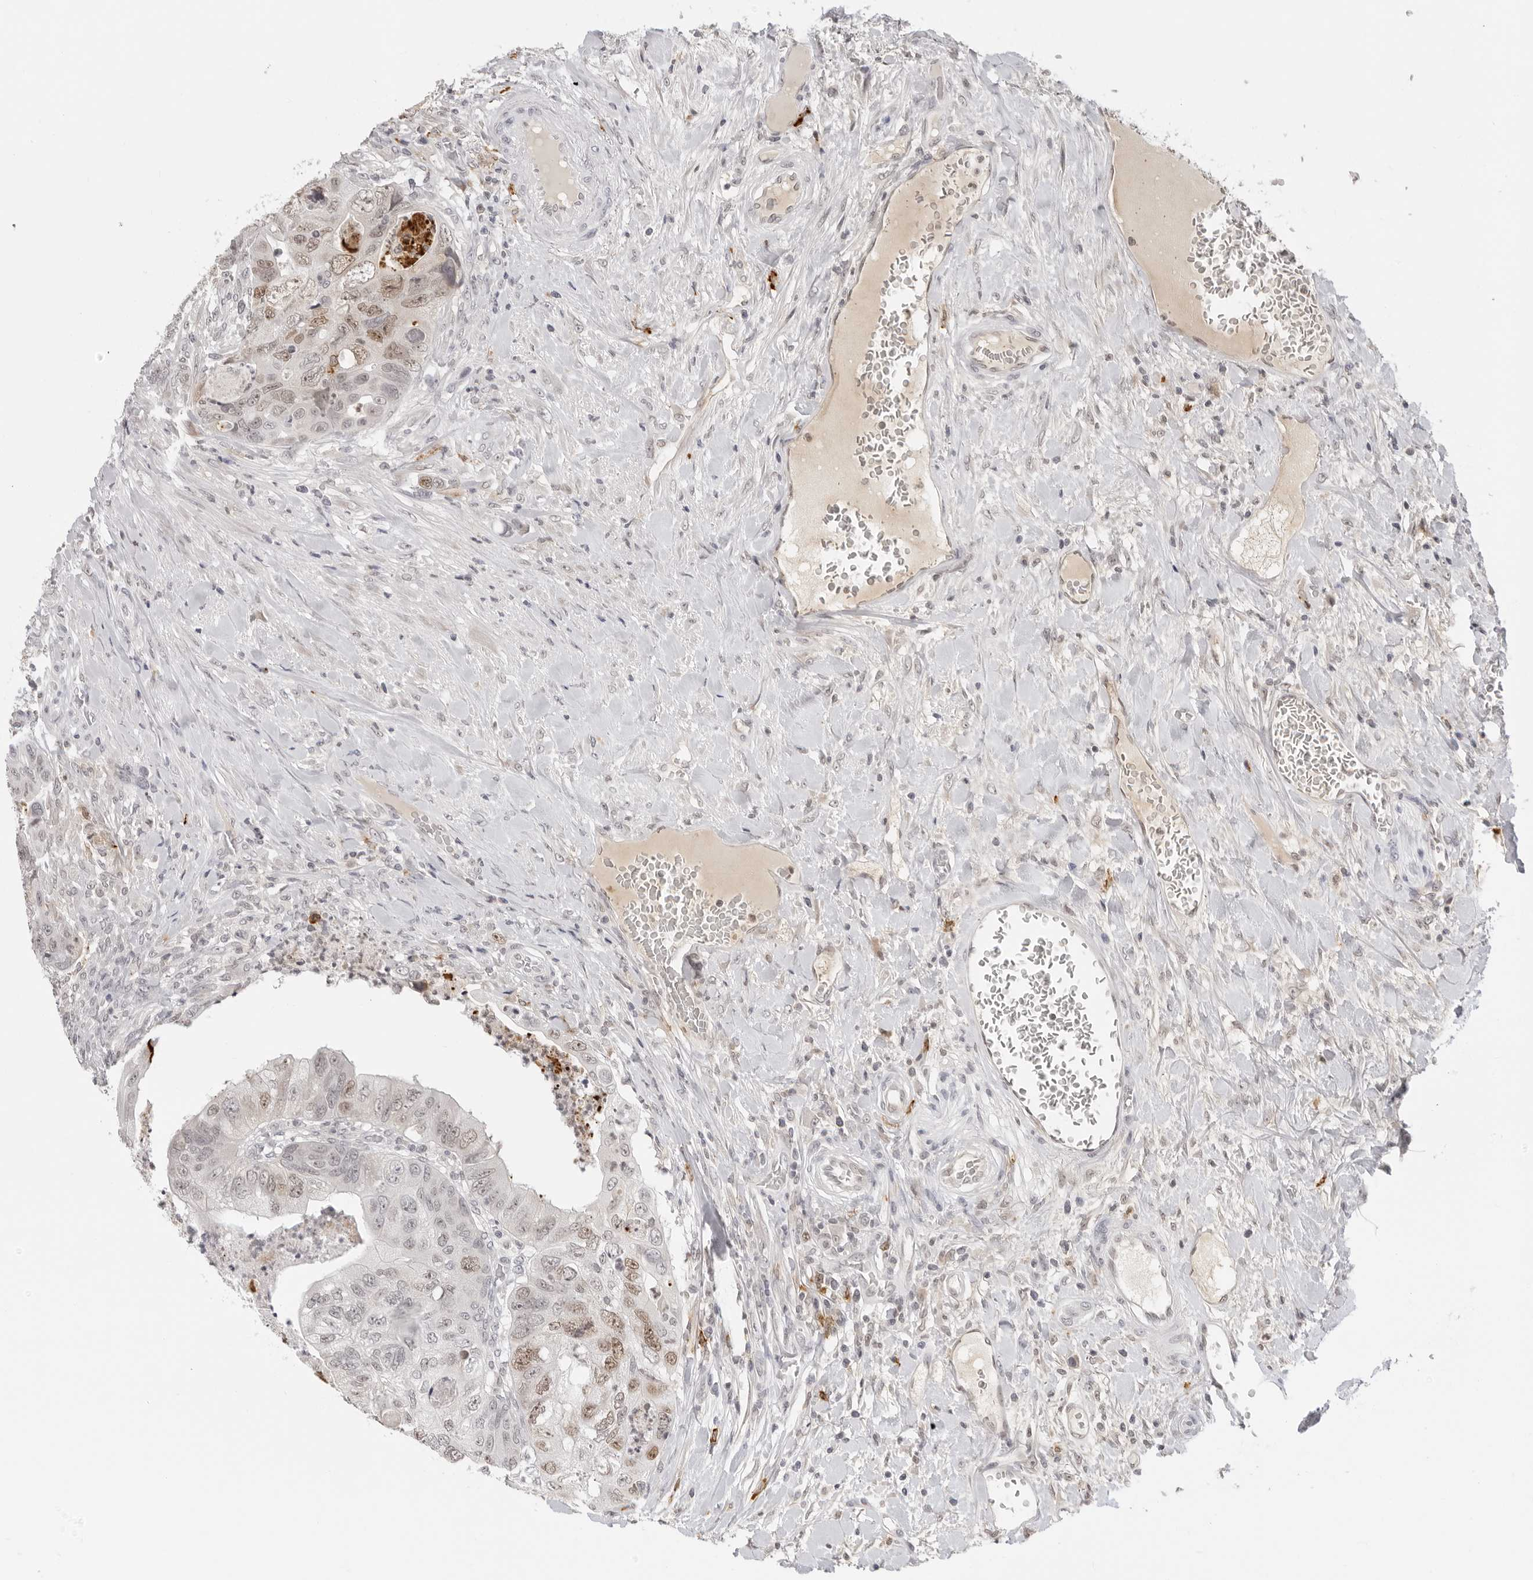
{"staining": {"intensity": "moderate", "quantity": "25%-75%", "location": "nuclear"}, "tissue": "colorectal cancer", "cell_type": "Tumor cells", "image_type": "cancer", "snomed": [{"axis": "morphology", "description": "Adenocarcinoma, NOS"}, {"axis": "topography", "description": "Rectum"}], "caption": "The image reveals a brown stain indicating the presence of a protein in the nuclear of tumor cells in colorectal adenocarcinoma.", "gene": "MSH6", "patient": {"sex": "male", "age": 63}}